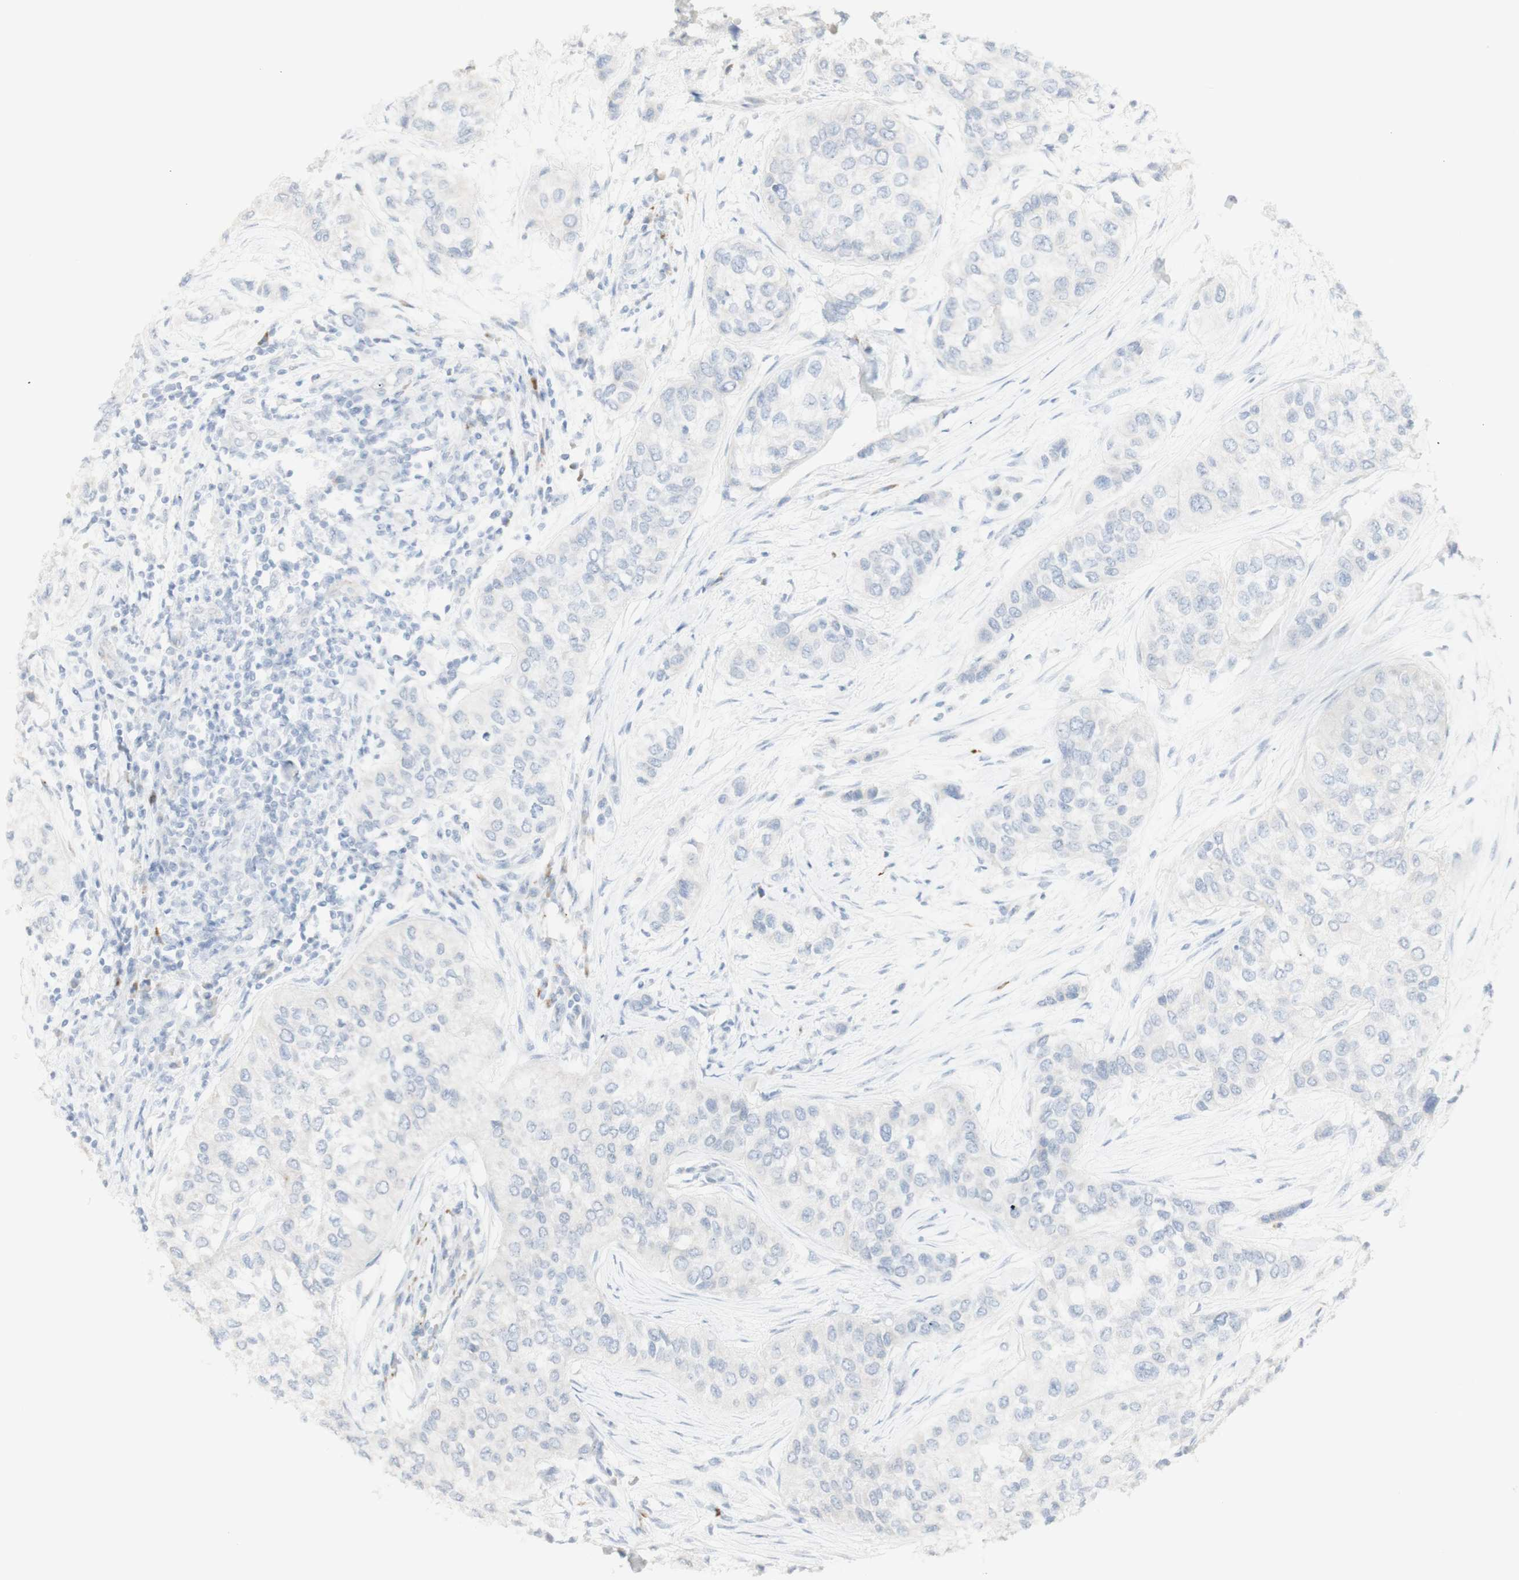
{"staining": {"intensity": "negative", "quantity": "none", "location": "none"}, "tissue": "urothelial cancer", "cell_type": "Tumor cells", "image_type": "cancer", "snomed": [{"axis": "morphology", "description": "Urothelial carcinoma, High grade"}, {"axis": "topography", "description": "Urinary bladder"}], "caption": "Tumor cells show no significant positivity in urothelial cancer.", "gene": "NDST4", "patient": {"sex": "female", "age": 56}}